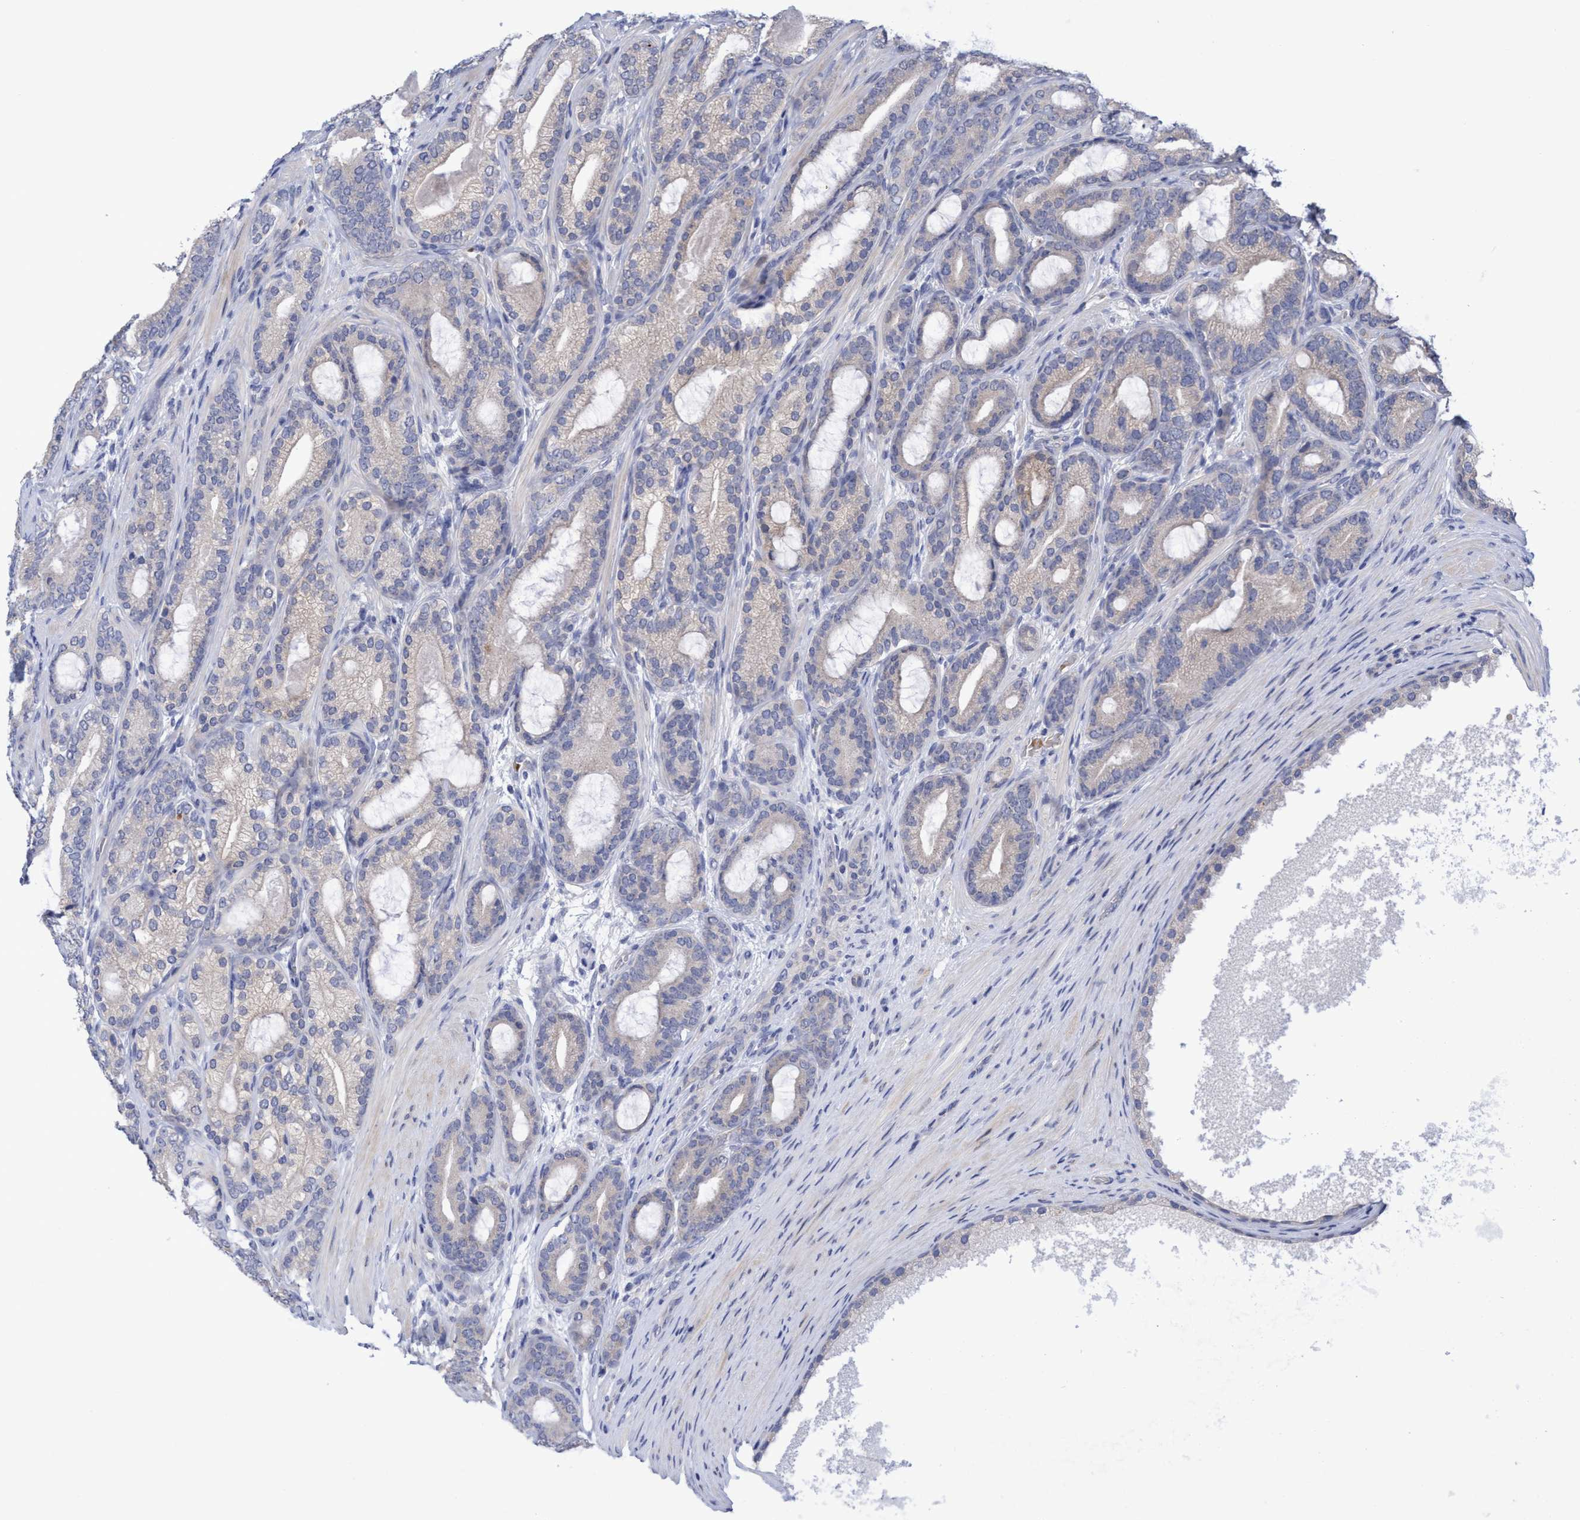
{"staining": {"intensity": "negative", "quantity": "none", "location": "none"}, "tissue": "prostate cancer", "cell_type": "Tumor cells", "image_type": "cancer", "snomed": [{"axis": "morphology", "description": "Adenocarcinoma, High grade"}, {"axis": "topography", "description": "Prostate"}], "caption": "DAB (3,3'-diaminobenzidine) immunohistochemical staining of human prostate cancer (adenocarcinoma (high-grade)) displays no significant expression in tumor cells. The staining is performed using DAB brown chromogen with nuclei counter-stained in using hematoxylin.", "gene": "SEMA4D", "patient": {"sex": "male", "age": 60}}